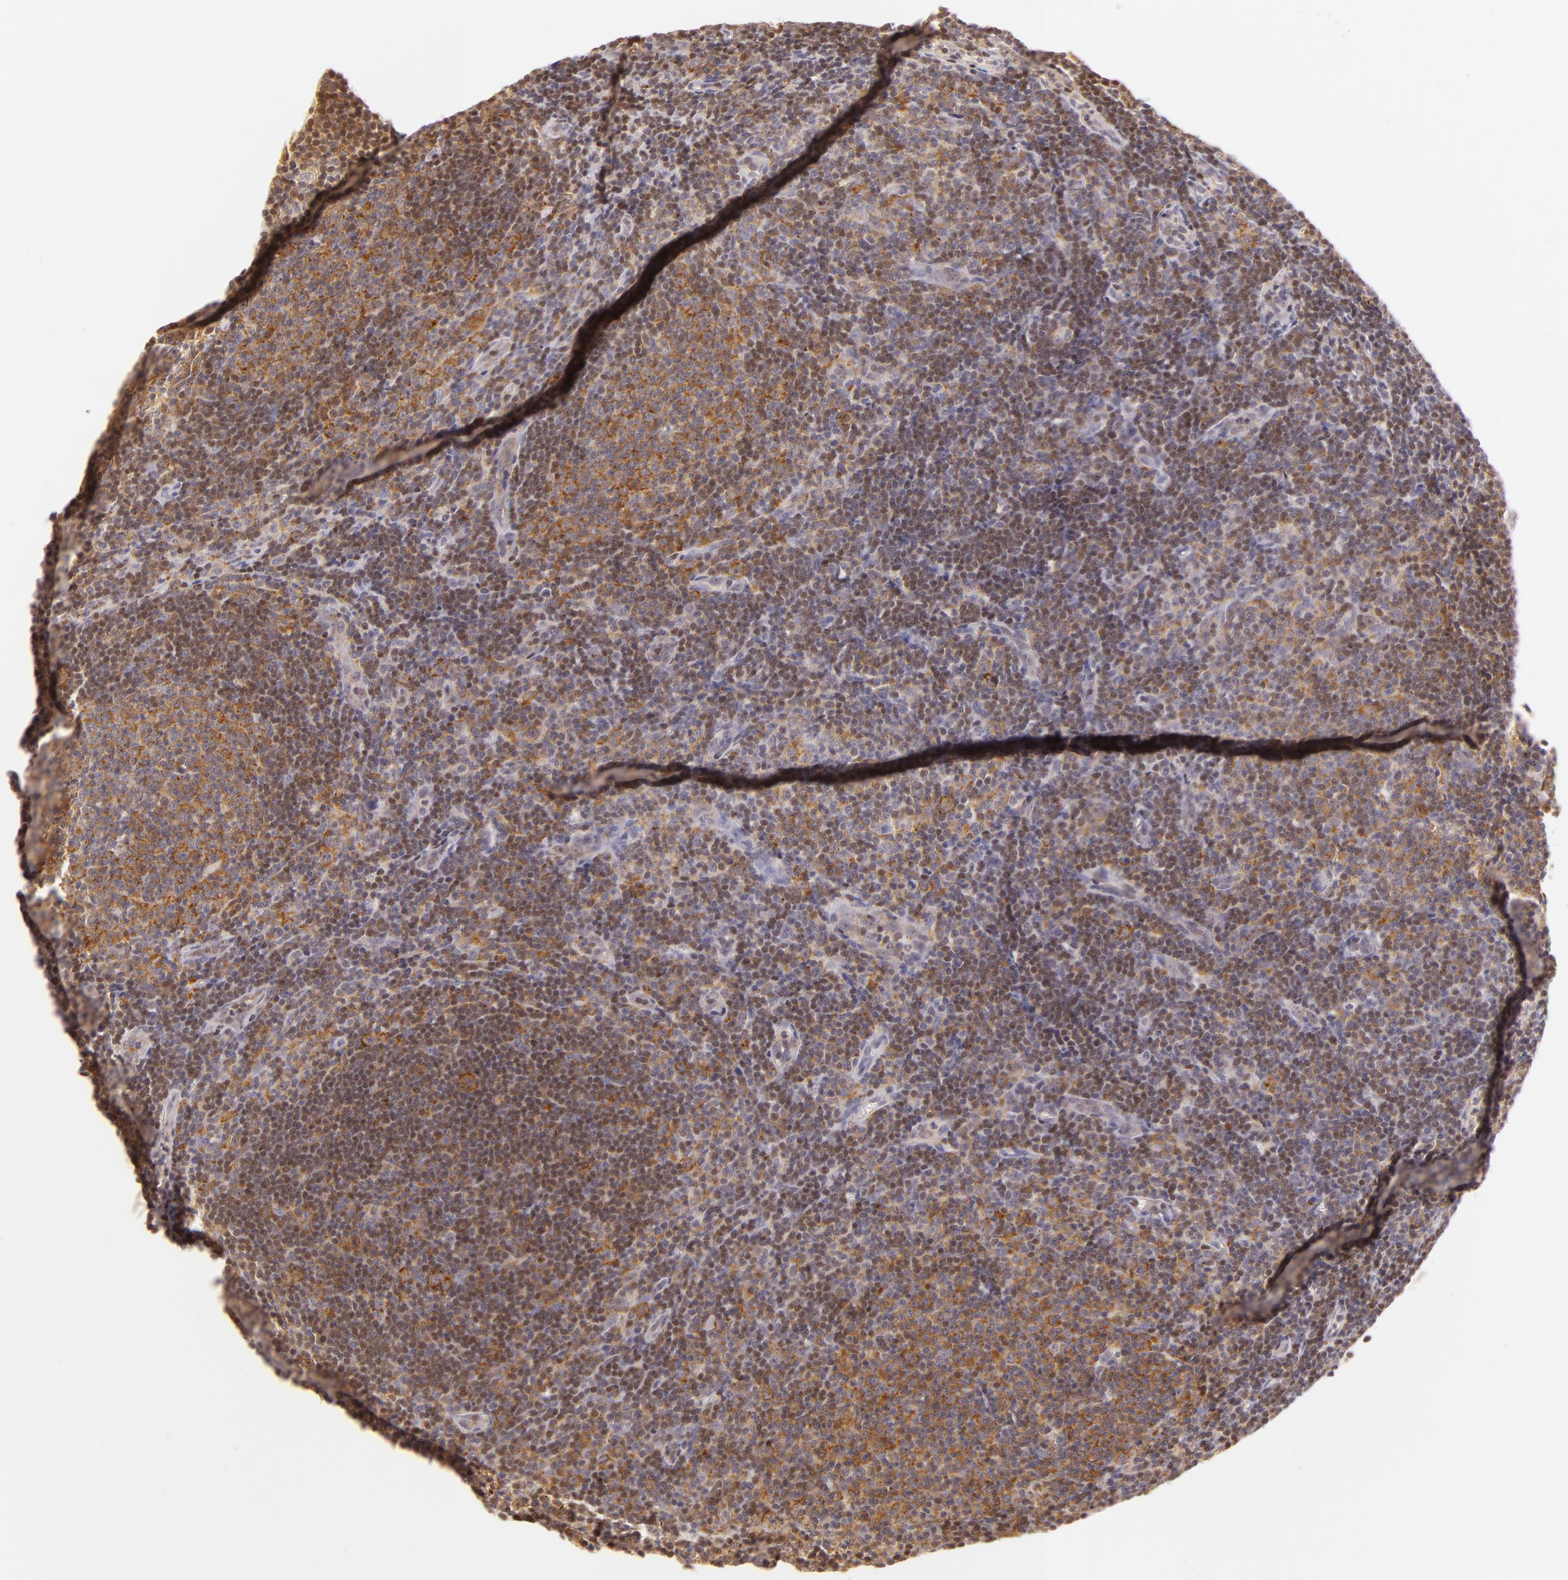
{"staining": {"intensity": "moderate", "quantity": "25%-75%", "location": "cytoplasmic/membranous"}, "tissue": "lymphoma", "cell_type": "Tumor cells", "image_type": "cancer", "snomed": [{"axis": "morphology", "description": "Malignant lymphoma, non-Hodgkin's type, Low grade"}, {"axis": "topography", "description": "Lymph node"}], "caption": "Immunohistochemical staining of human malignant lymphoma, non-Hodgkin's type (low-grade) shows medium levels of moderate cytoplasmic/membranous staining in approximately 25%-75% of tumor cells. (DAB (3,3'-diaminobenzidine) = brown stain, brightfield microscopy at high magnification).", "gene": "IMPDH1", "patient": {"sex": "male", "age": 49}}